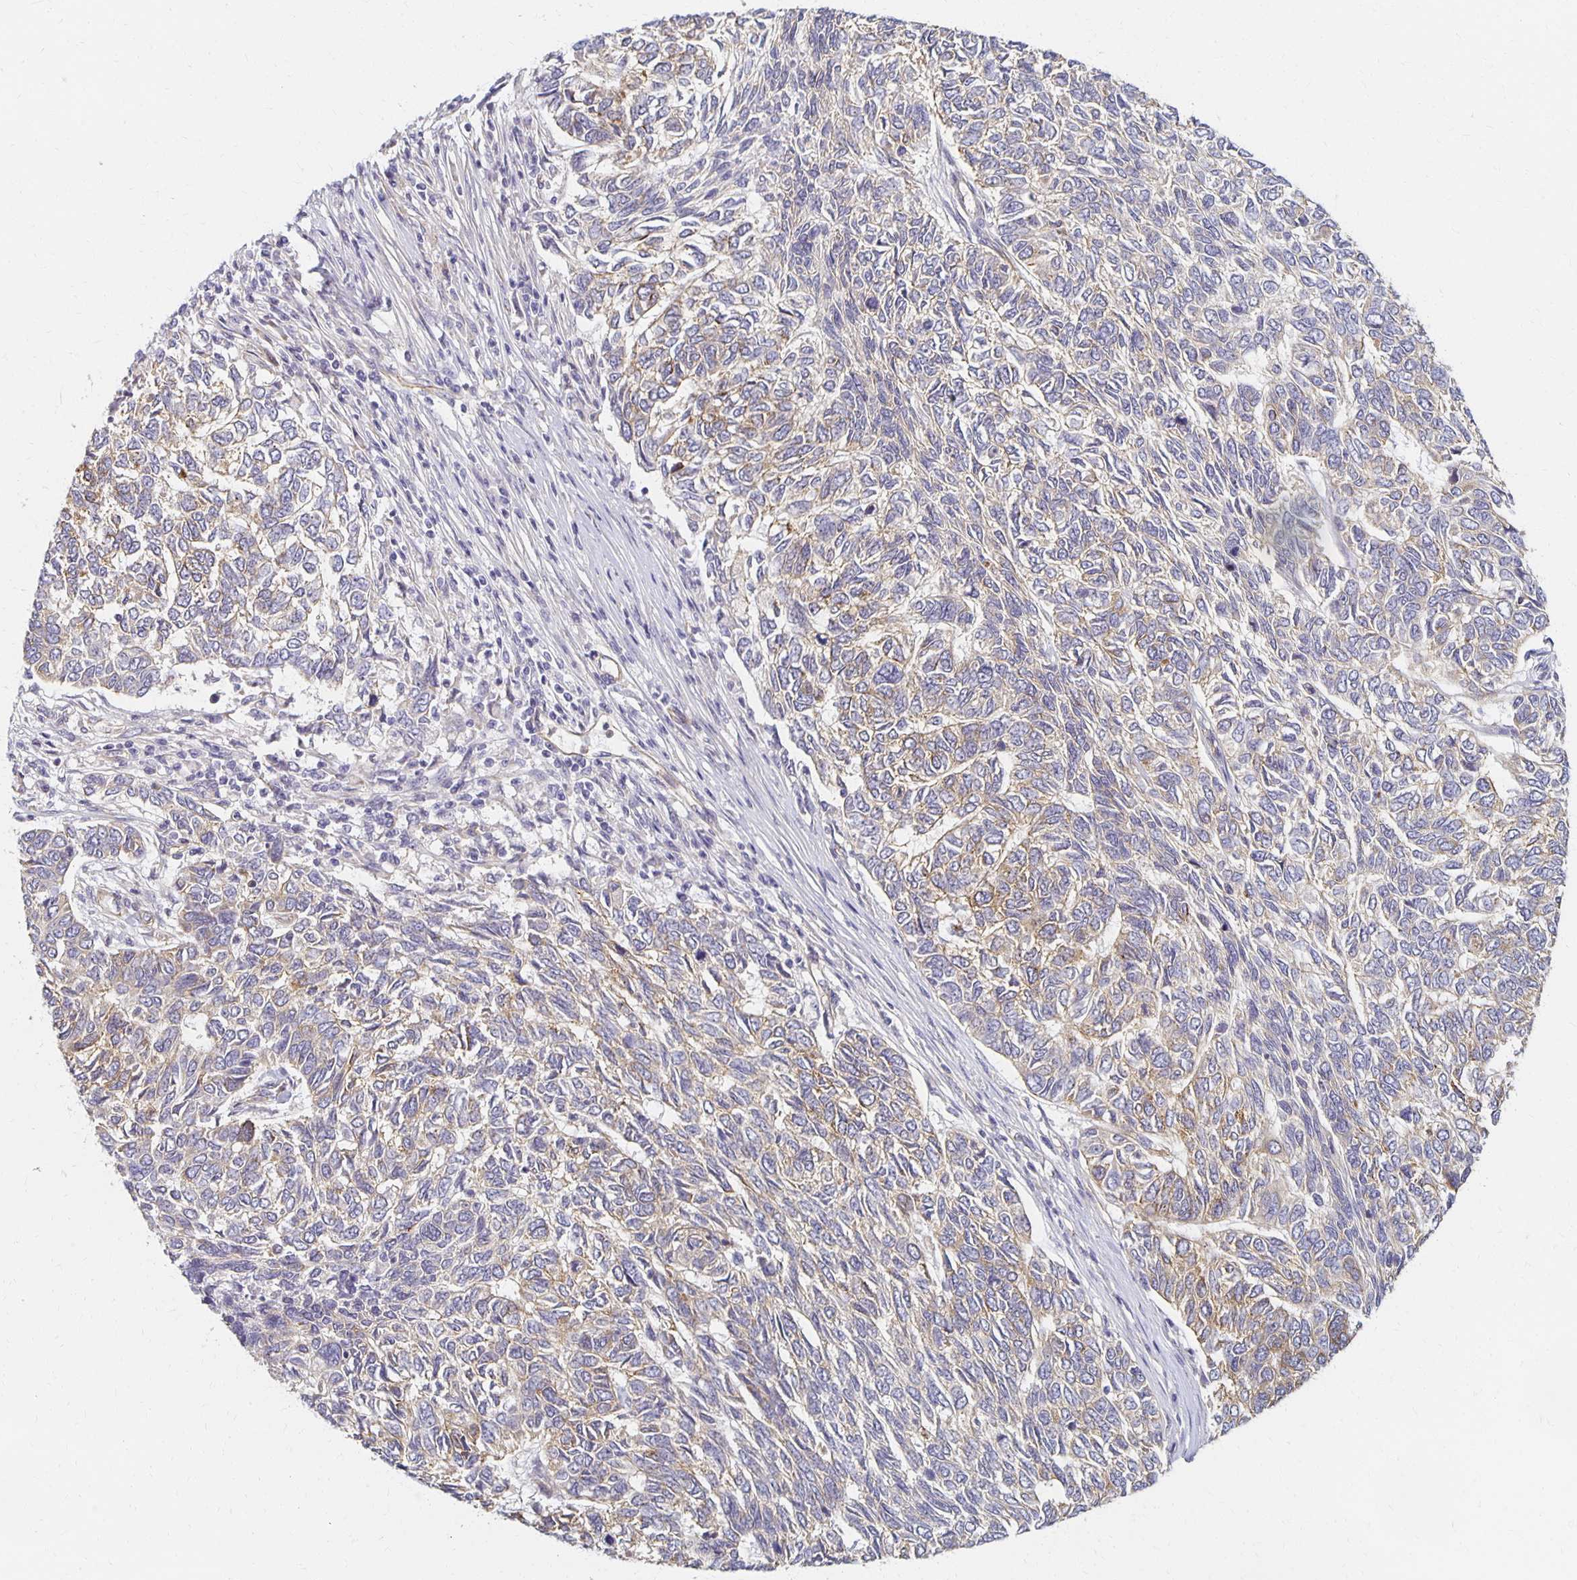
{"staining": {"intensity": "weak", "quantity": "25%-75%", "location": "cytoplasmic/membranous"}, "tissue": "skin cancer", "cell_type": "Tumor cells", "image_type": "cancer", "snomed": [{"axis": "morphology", "description": "Basal cell carcinoma"}, {"axis": "topography", "description": "Skin"}], "caption": "A low amount of weak cytoplasmic/membranous staining is identified in about 25%-75% of tumor cells in skin basal cell carcinoma tissue.", "gene": "SORL1", "patient": {"sex": "female", "age": 65}}